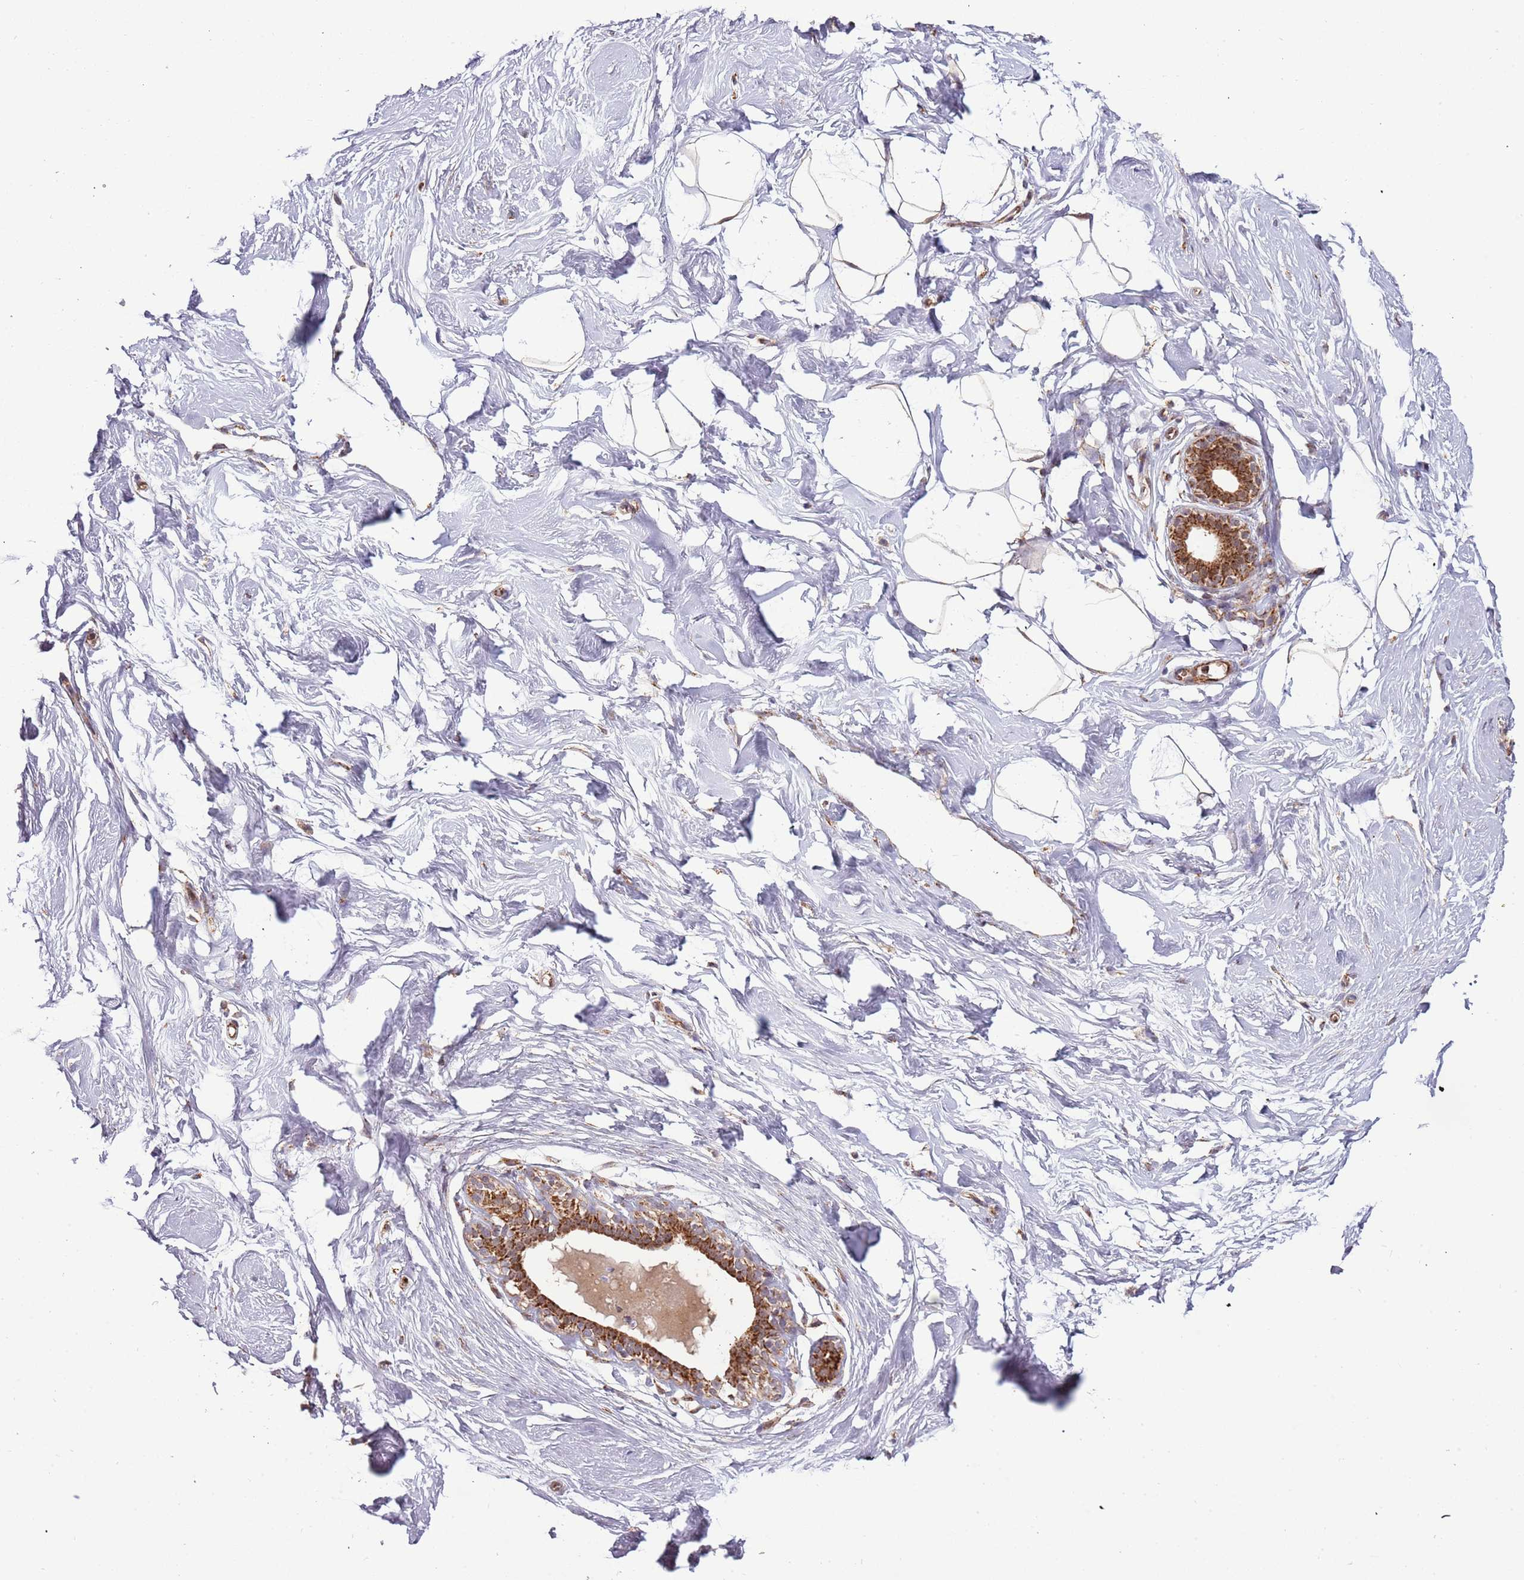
{"staining": {"intensity": "negative", "quantity": "none", "location": "none"}, "tissue": "breast", "cell_type": "Adipocytes", "image_type": "normal", "snomed": [{"axis": "morphology", "description": "Normal tissue, NOS"}, {"axis": "morphology", "description": "Adenoma, NOS"}, {"axis": "topography", "description": "Breast"}], "caption": "The image shows no staining of adipocytes in normal breast.", "gene": "IL17RD", "patient": {"sex": "female", "age": 23}}